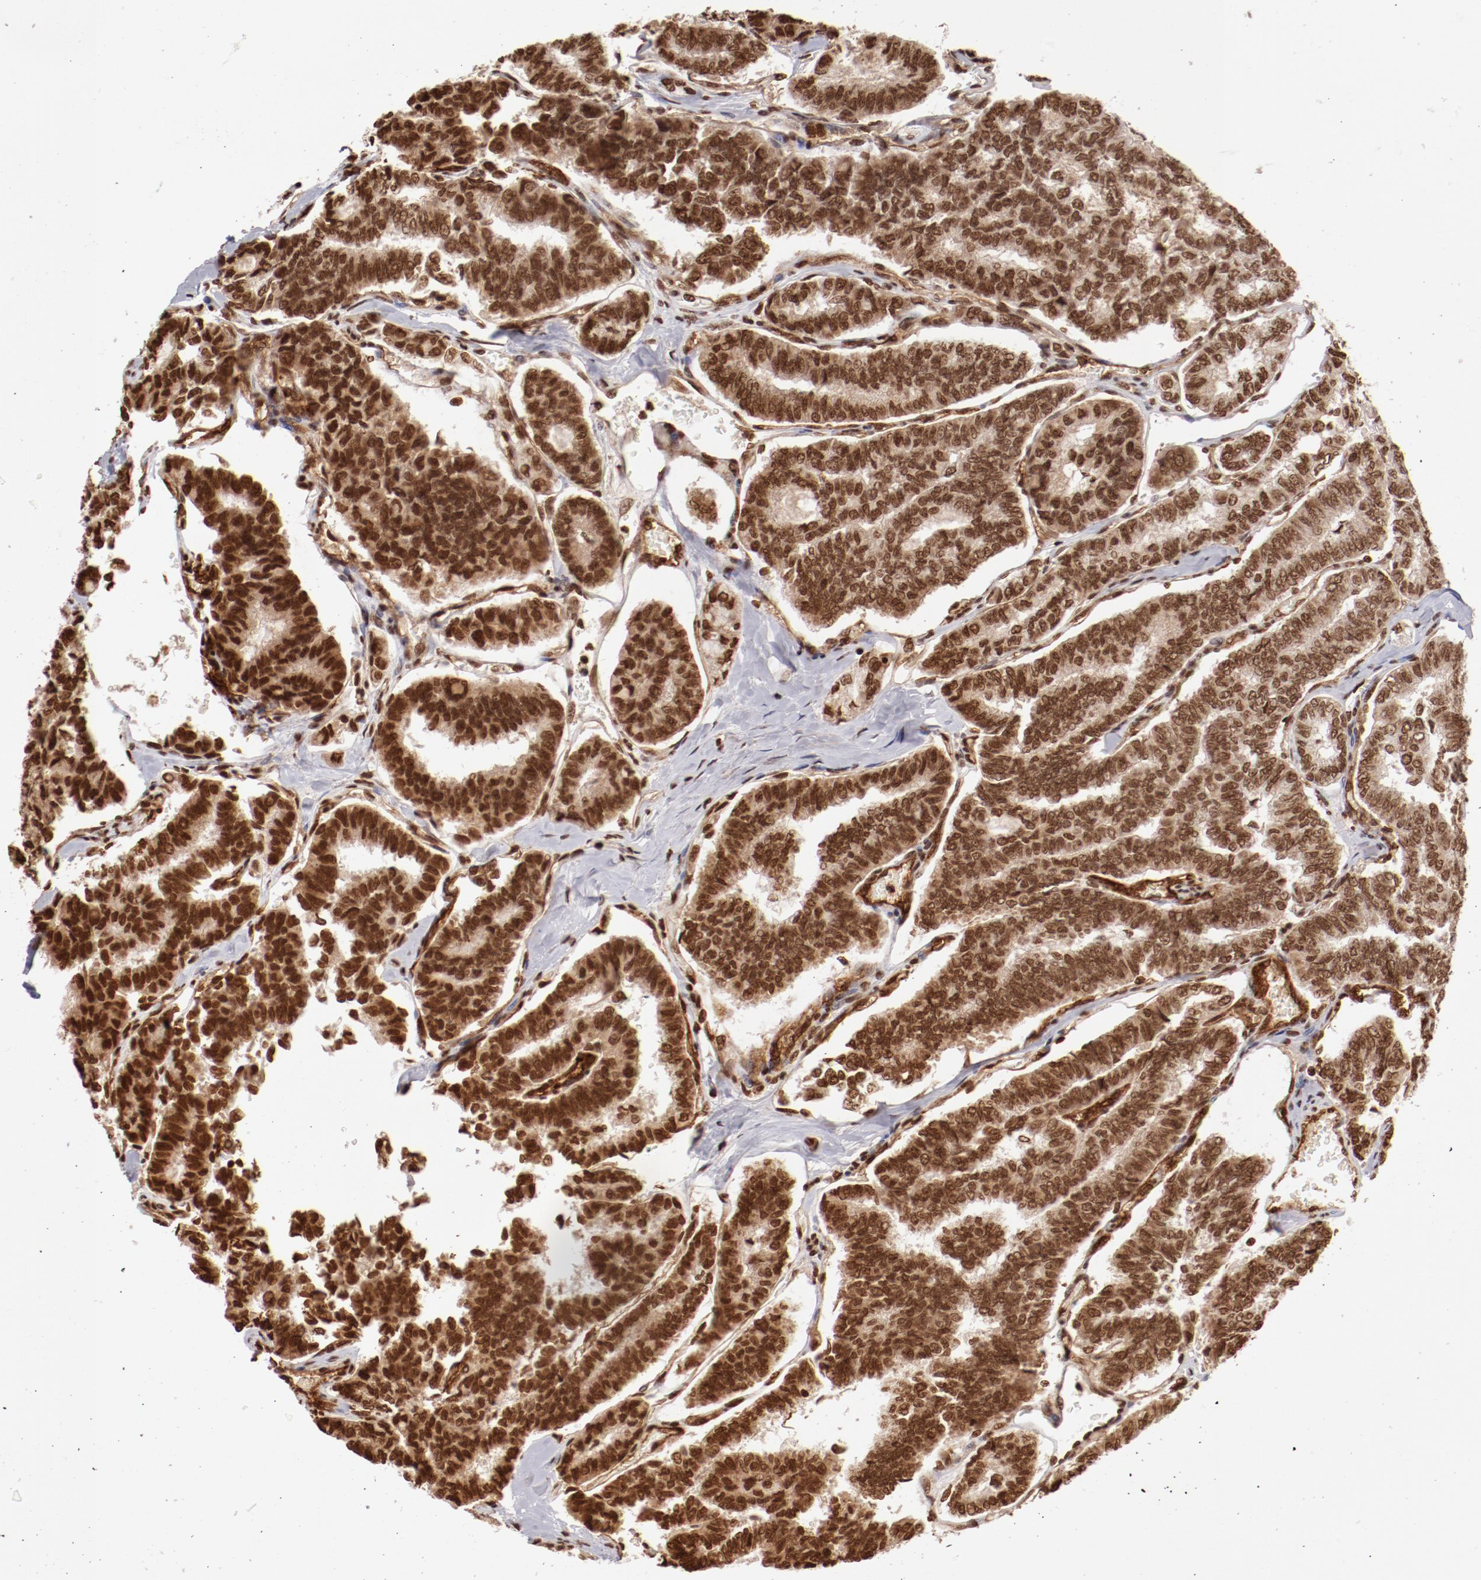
{"staining": {"intensity": "strong", "quantity": ">75%", "location": "nuclear"}, "tissue": "thyroid cancer", "cell_type": "Tumor cells", "image_type": "cancer", "snomed": [{"axis": "morphology", "description": "Papillary adenocarcinoma, NOS"}, {"axis": "topography", "description": "Thyroid gland"}], "caption": "Thyroid papillary adenocarcinoma stained with IHC exhibits strong nuclear staining in about >75% of tumor cells. (IHC, brightfield microscopy, high magnification).", "gene": "ABL2", "patient": {"sex": "female", "age": 35}}